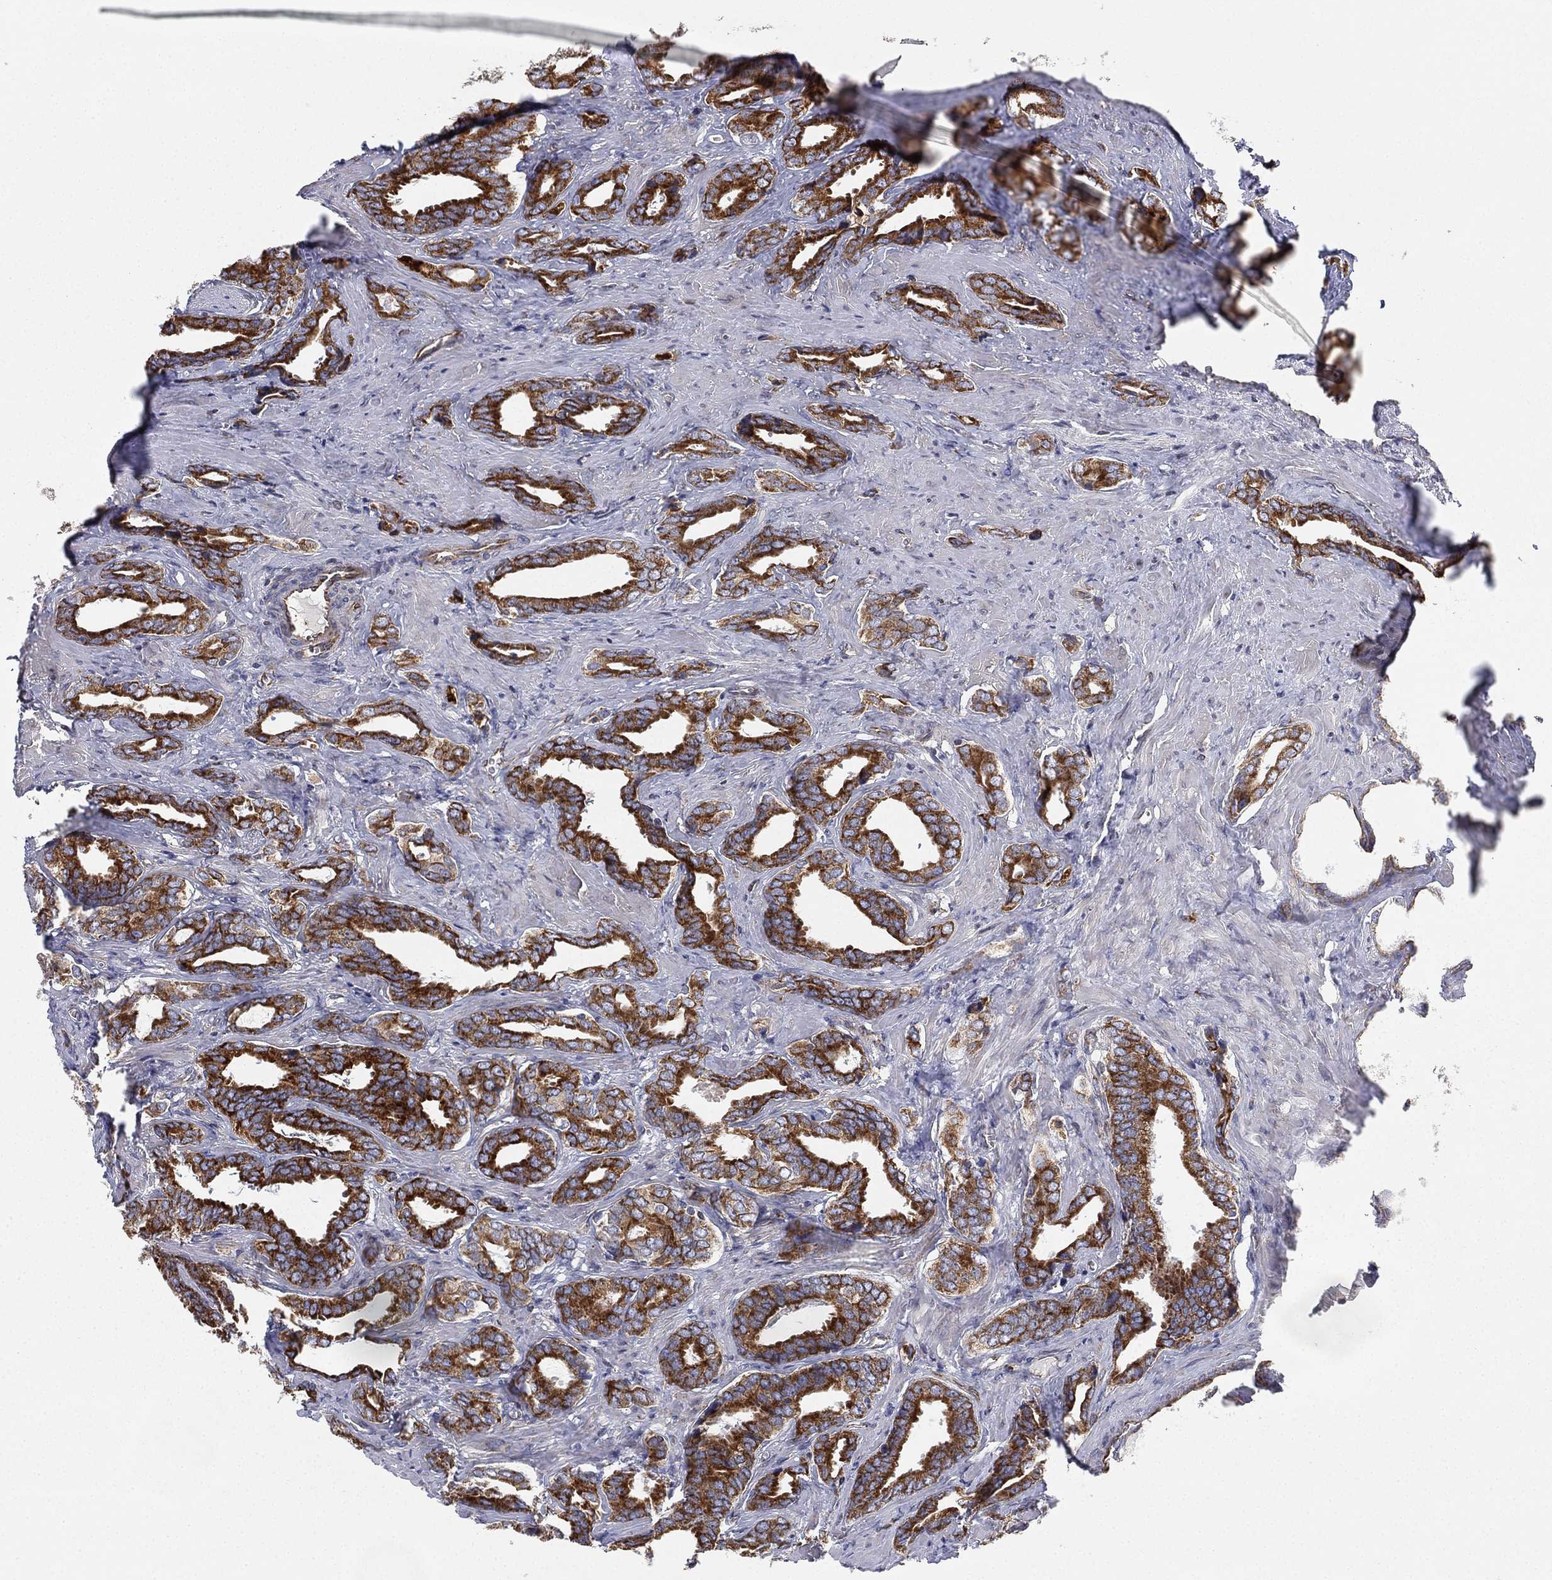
{"staining": {"intensity": "strong", "quantity": ">75%", "location": "cytoplasmic/membranous"}, "tissue": "prostate cancer", "cell_type": "Tumor cells", "image_type": "cancer", "snomed": [{"axis": "morphology", "description": "Adenocarcinoma, NOS"}, {"axis": "topography", "description": "Prostate"}], "caption": "Immunohistochemistry (IHC) (DAB (3,3'-diaminobenzidine)) staining of prostate cancer exhibits strong cytoplasmic/membranous protein positivity in approximately >75% of tumor cells. (DAB (3,3'-diaminobenzidine) = brown stain, brightfield microscopy at high magnification).", "gene": "CYB5B", "patient": {"sex": "male", "age": 66}}